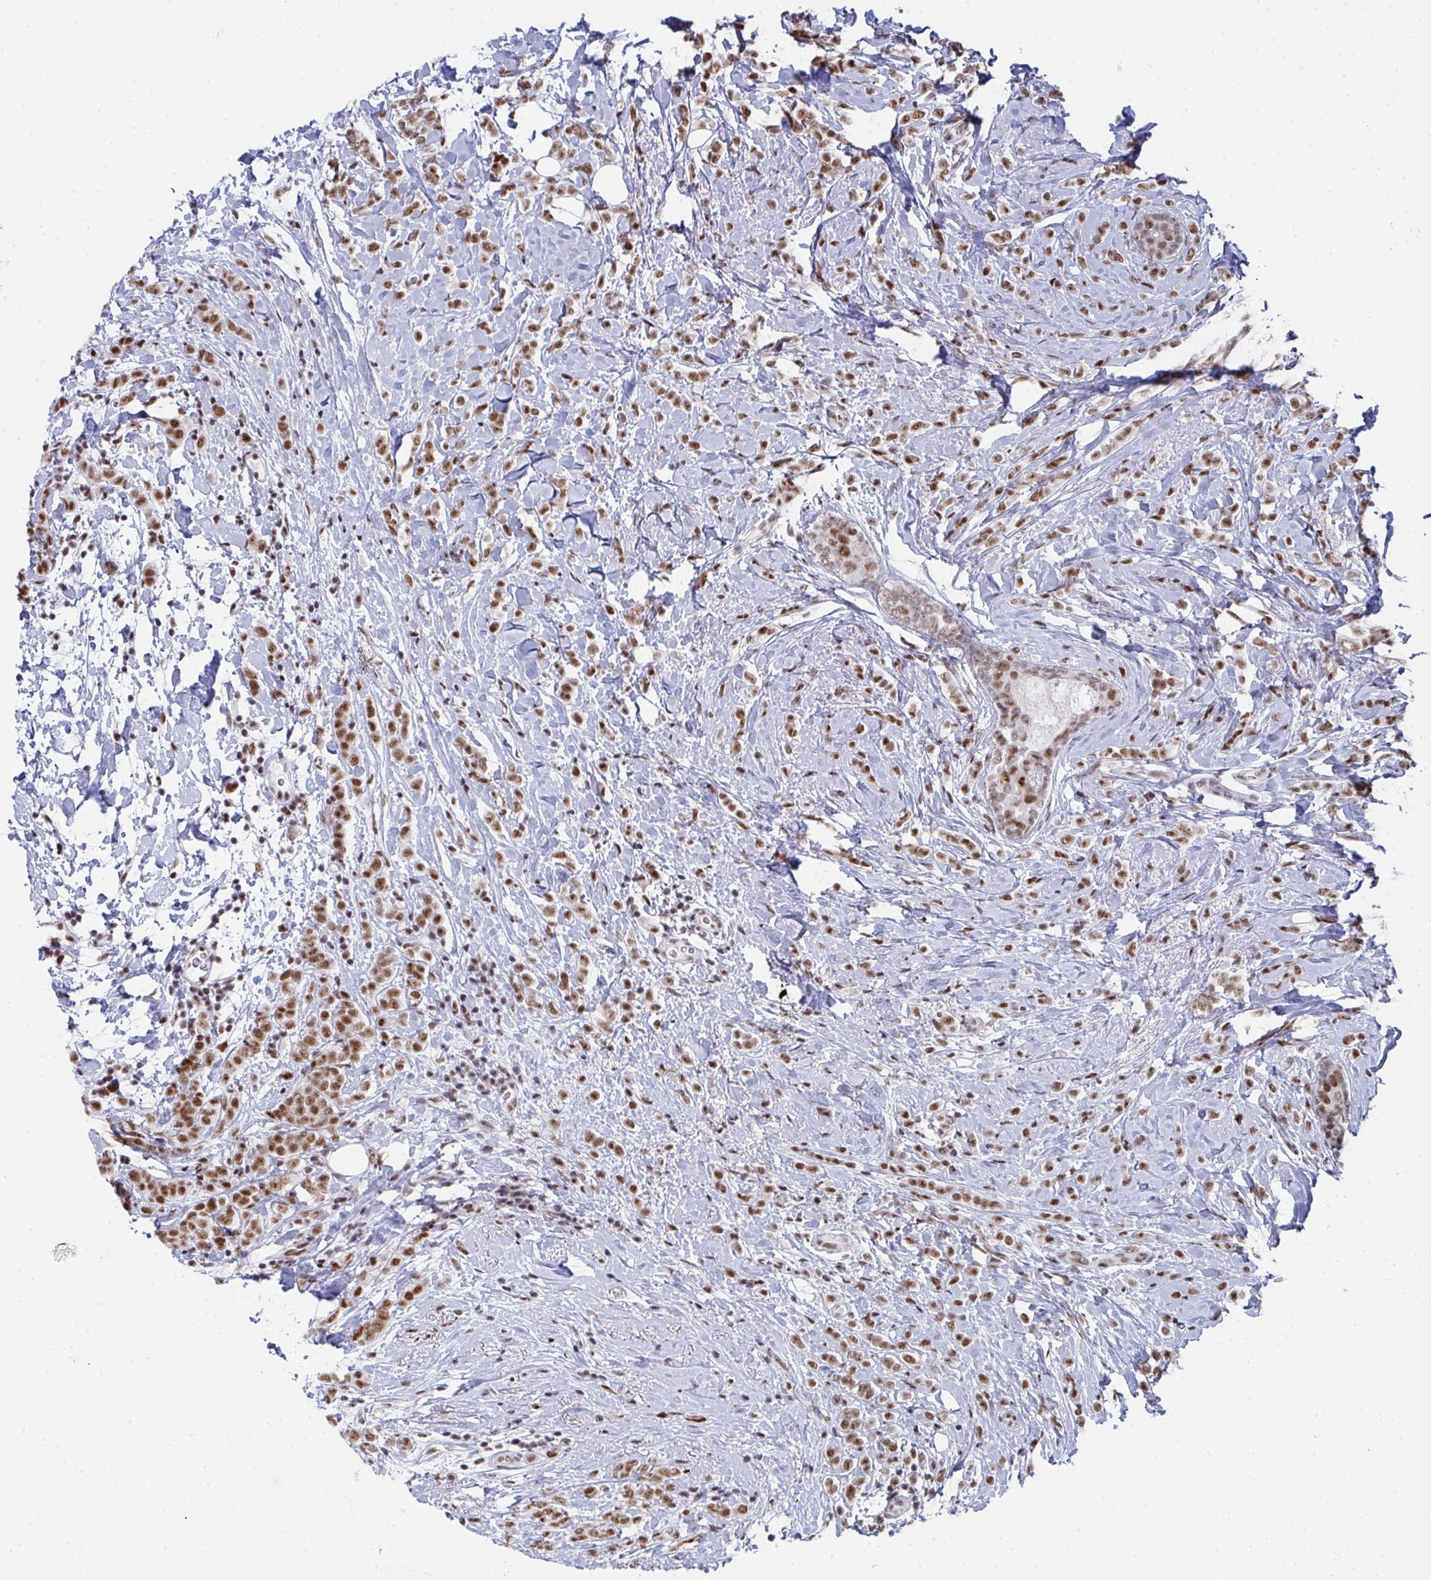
{"staining": {"intensity": "moderate", "quantity": ">75%", "location": "nuclear"}, "tissue": "breast cancer", "cell_type": "Tumor cells", "image_type": "cancer", "snomed": [{"axis": "morphology", "description": "Lobular carcinoma"}, {"axis": "topography", "description": "Breast"}], "caption": "This image shows IHC staining of breast lobular carcinoma, with medium moderate nuclear positivity in about >75% of tumor cells.", "gene": "SNRNP70", "patient": {"sex": "female", "age": 49}}